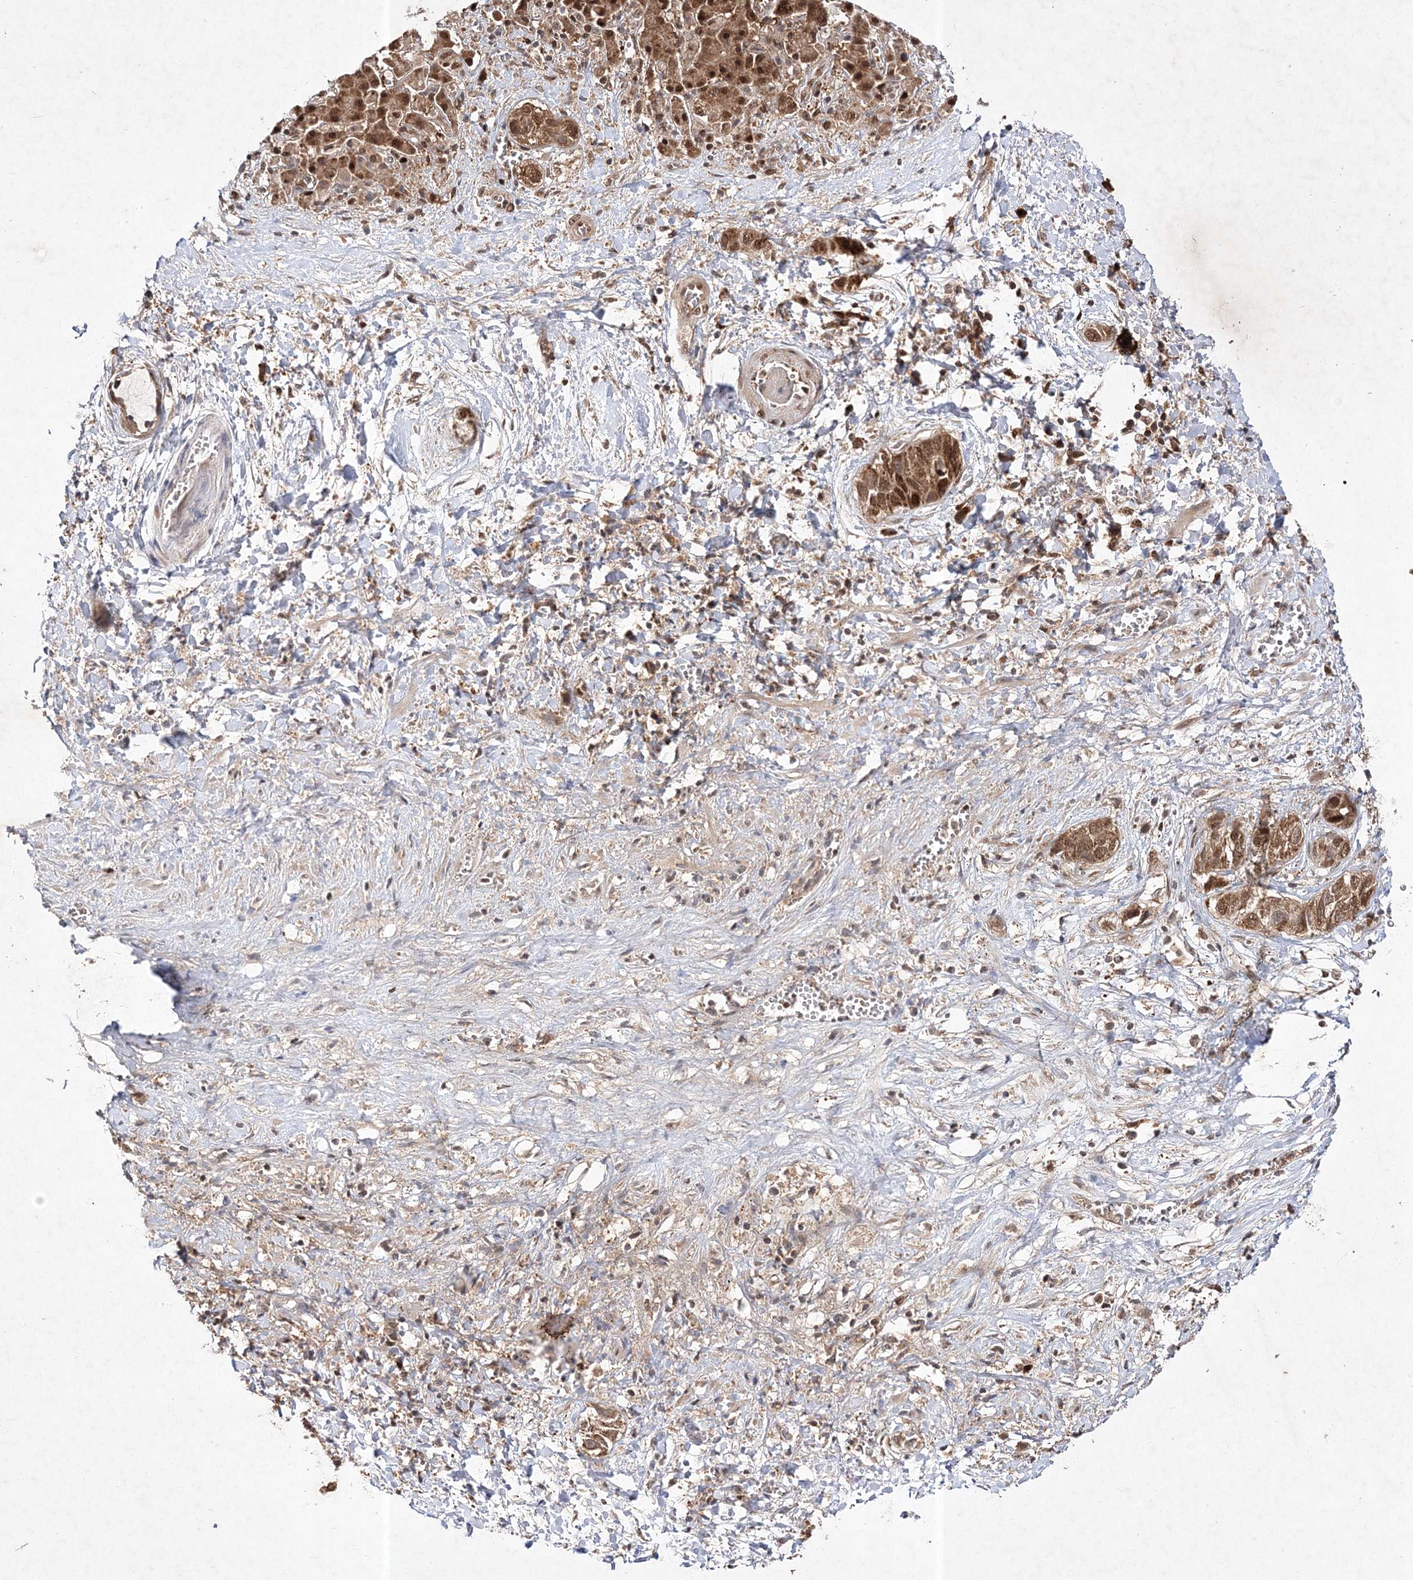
{"staining": {"intensity": "strong", "quantity": ">75%", "location": "cytoplasmic/membranous,nuclear"}, "tissue": "liver cancer", "cell_type": "Tumor cells", "image_type": "cancer", "snomed": [{"axis": "morphology", "description": "Cholangiocarcinoma"}, {"axis": "topography", "description": "Liver"}], "caption": "Immunohistochemical staining of liver cancer (cholangiocarcinoma) exhibits high levels of strong cytoplasmic/membranous and nuclear protein expression in about >75% of tumor cells.", "gene": "NIF3L1", "patient": {"sex": "female", "age": 52}}